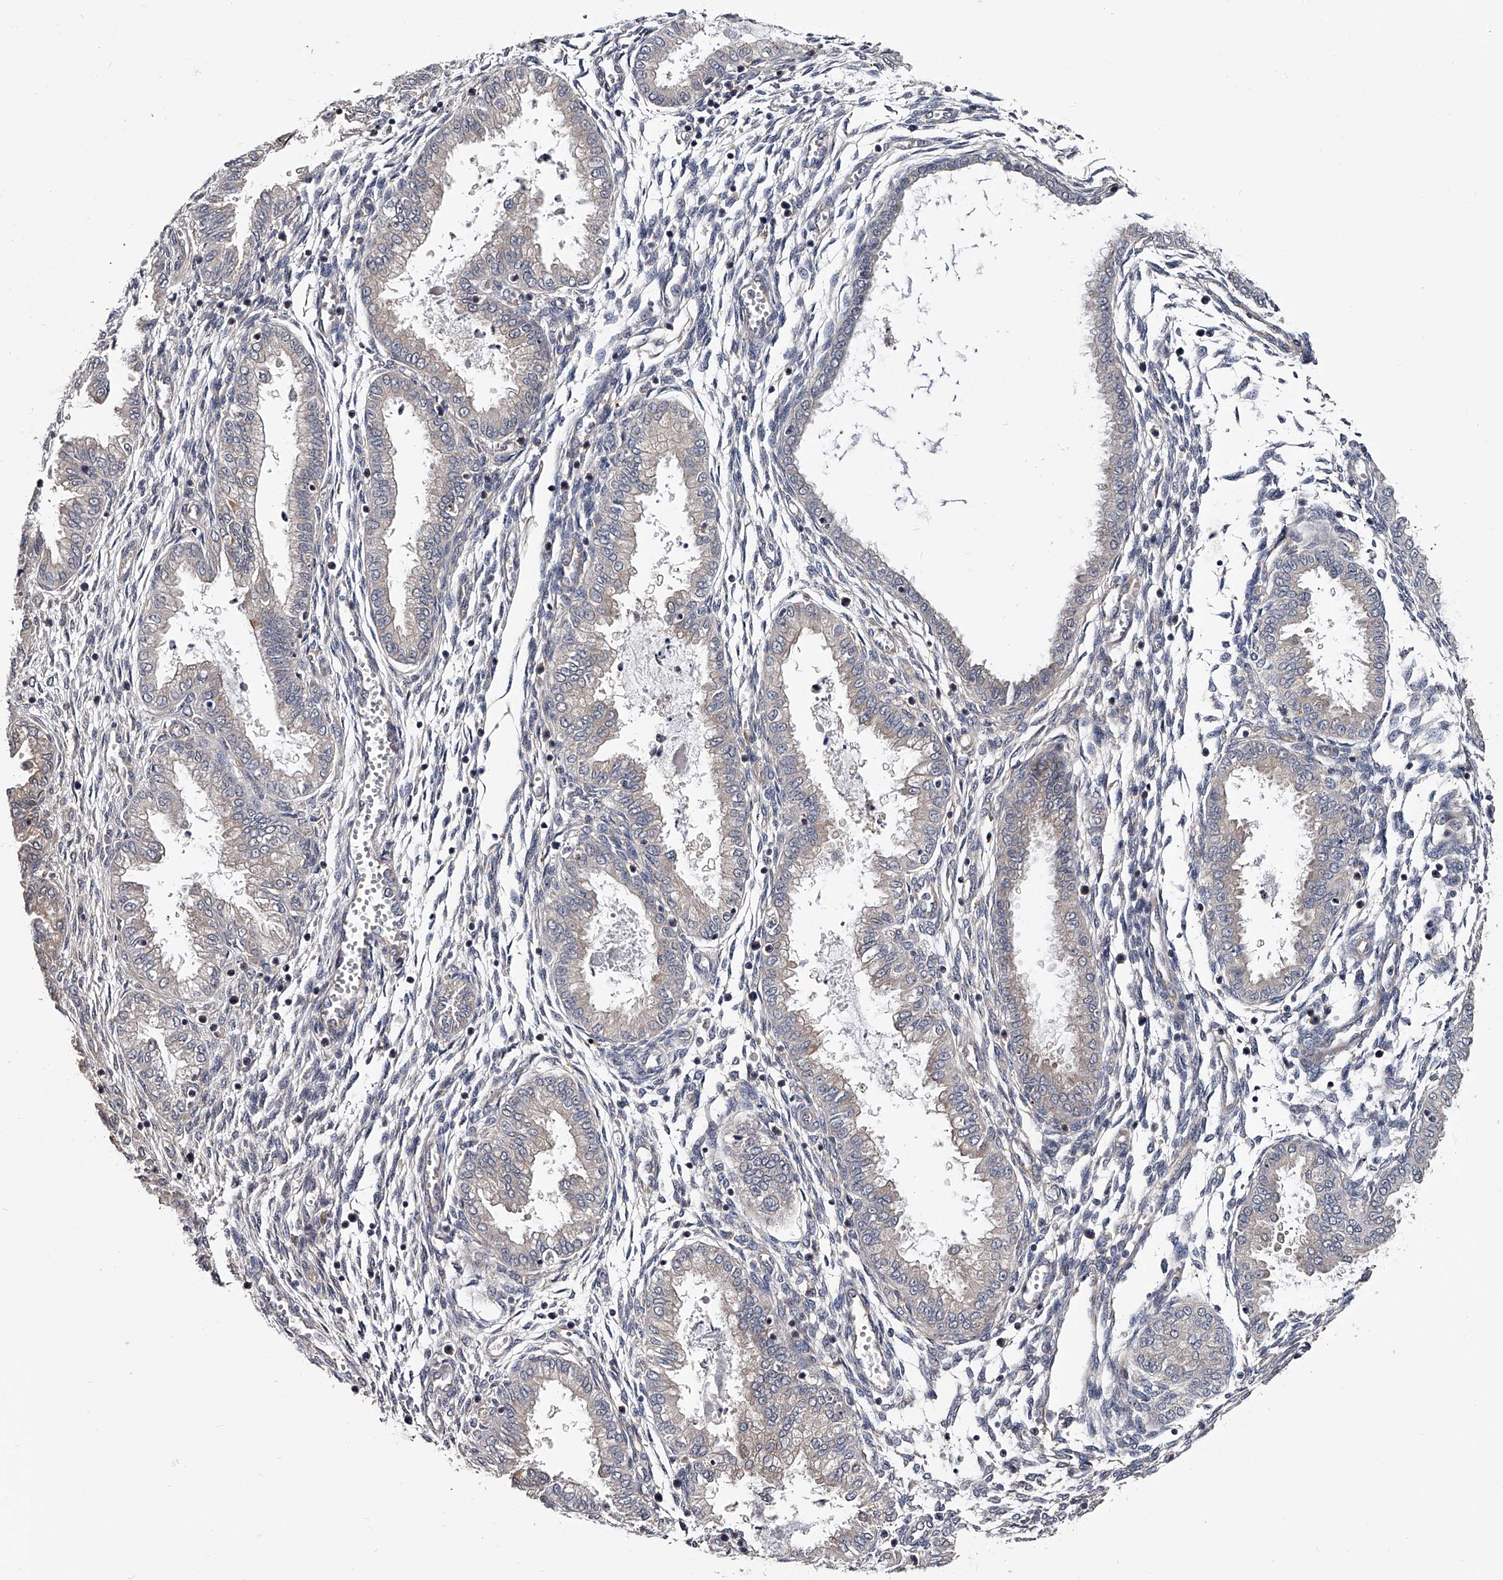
{"staining": {"intensity": "negative", "quantity": "none", "location": "none"}, "tissue": "endometrium", "cell_type": "Cells in endometrial stroma", "image_type": "normal", "snomed": [{"axis": "morphology", "description": "Normal tissue, NOS"}, {"axis": "topography", "description": "Endometrium"}], "caption": "This is an immunohistochemistry (IHC) histopathology image of unremarkable endometrium. There is no staining in cells in endometrial stroma.", "gene": "GAPVD1", "patient": {"sex": "female", "age": 33}}